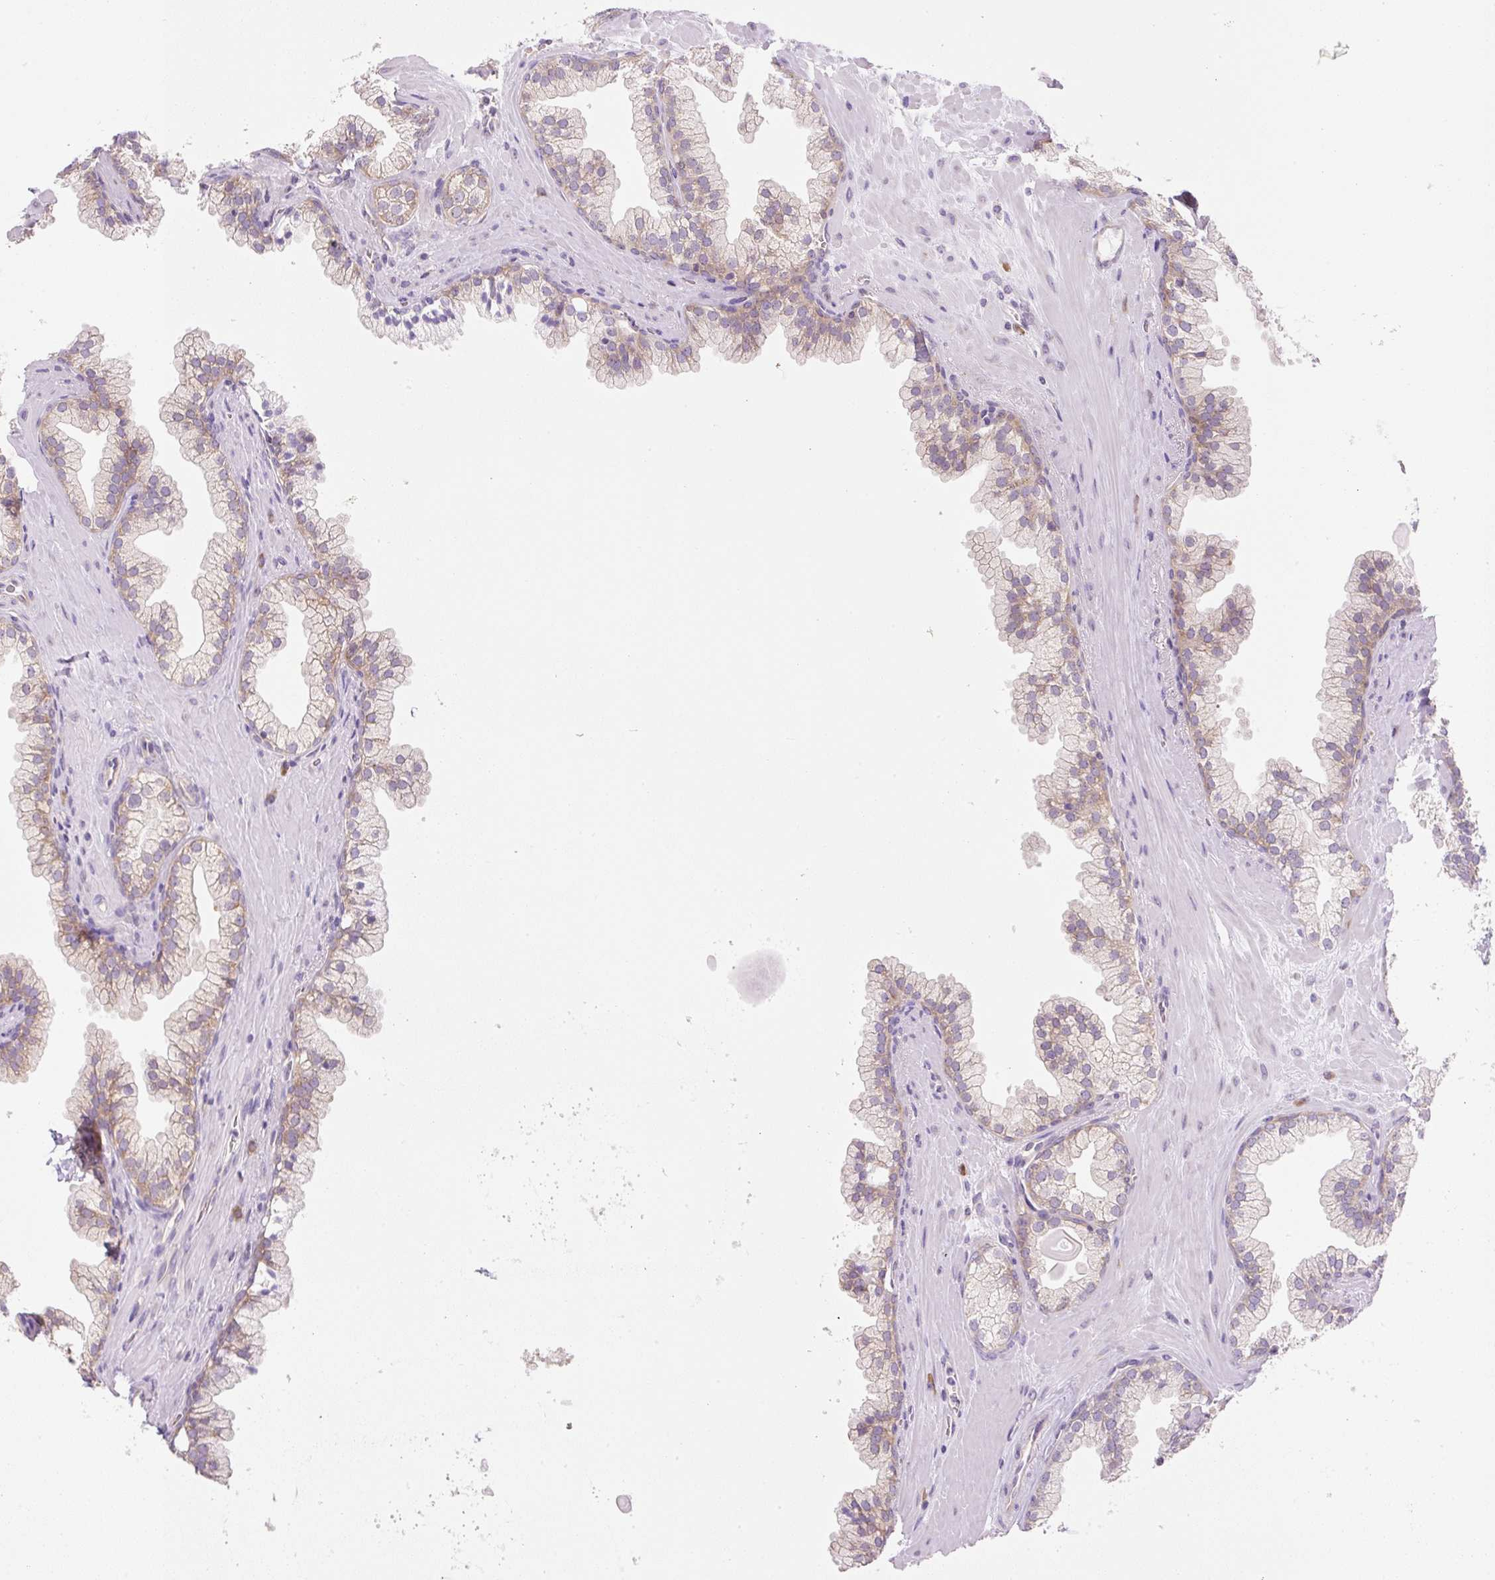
{"staining": {"intensity": "weak", "quantity": "25%-75%", "location": "cytoplasmic/membranous"}, "tissue": "prostate", "cell_type": "Glandular cells", "image_type": "normal", "snomed": [{"axis": "morphology", "description": "Normal tissue, NOS"}, {"axis": "topography", "description": "Prostate"}, {"axis": "topography", "description": "Peripheral nerve tissue"}], "caption": "Protein staining of normal prostate shows weak cytoplasmic/membranous staining in about 25%-75% of glandular cells.", "gene": "RPL18A", "patient": {"sex": "male", "age": 61}}